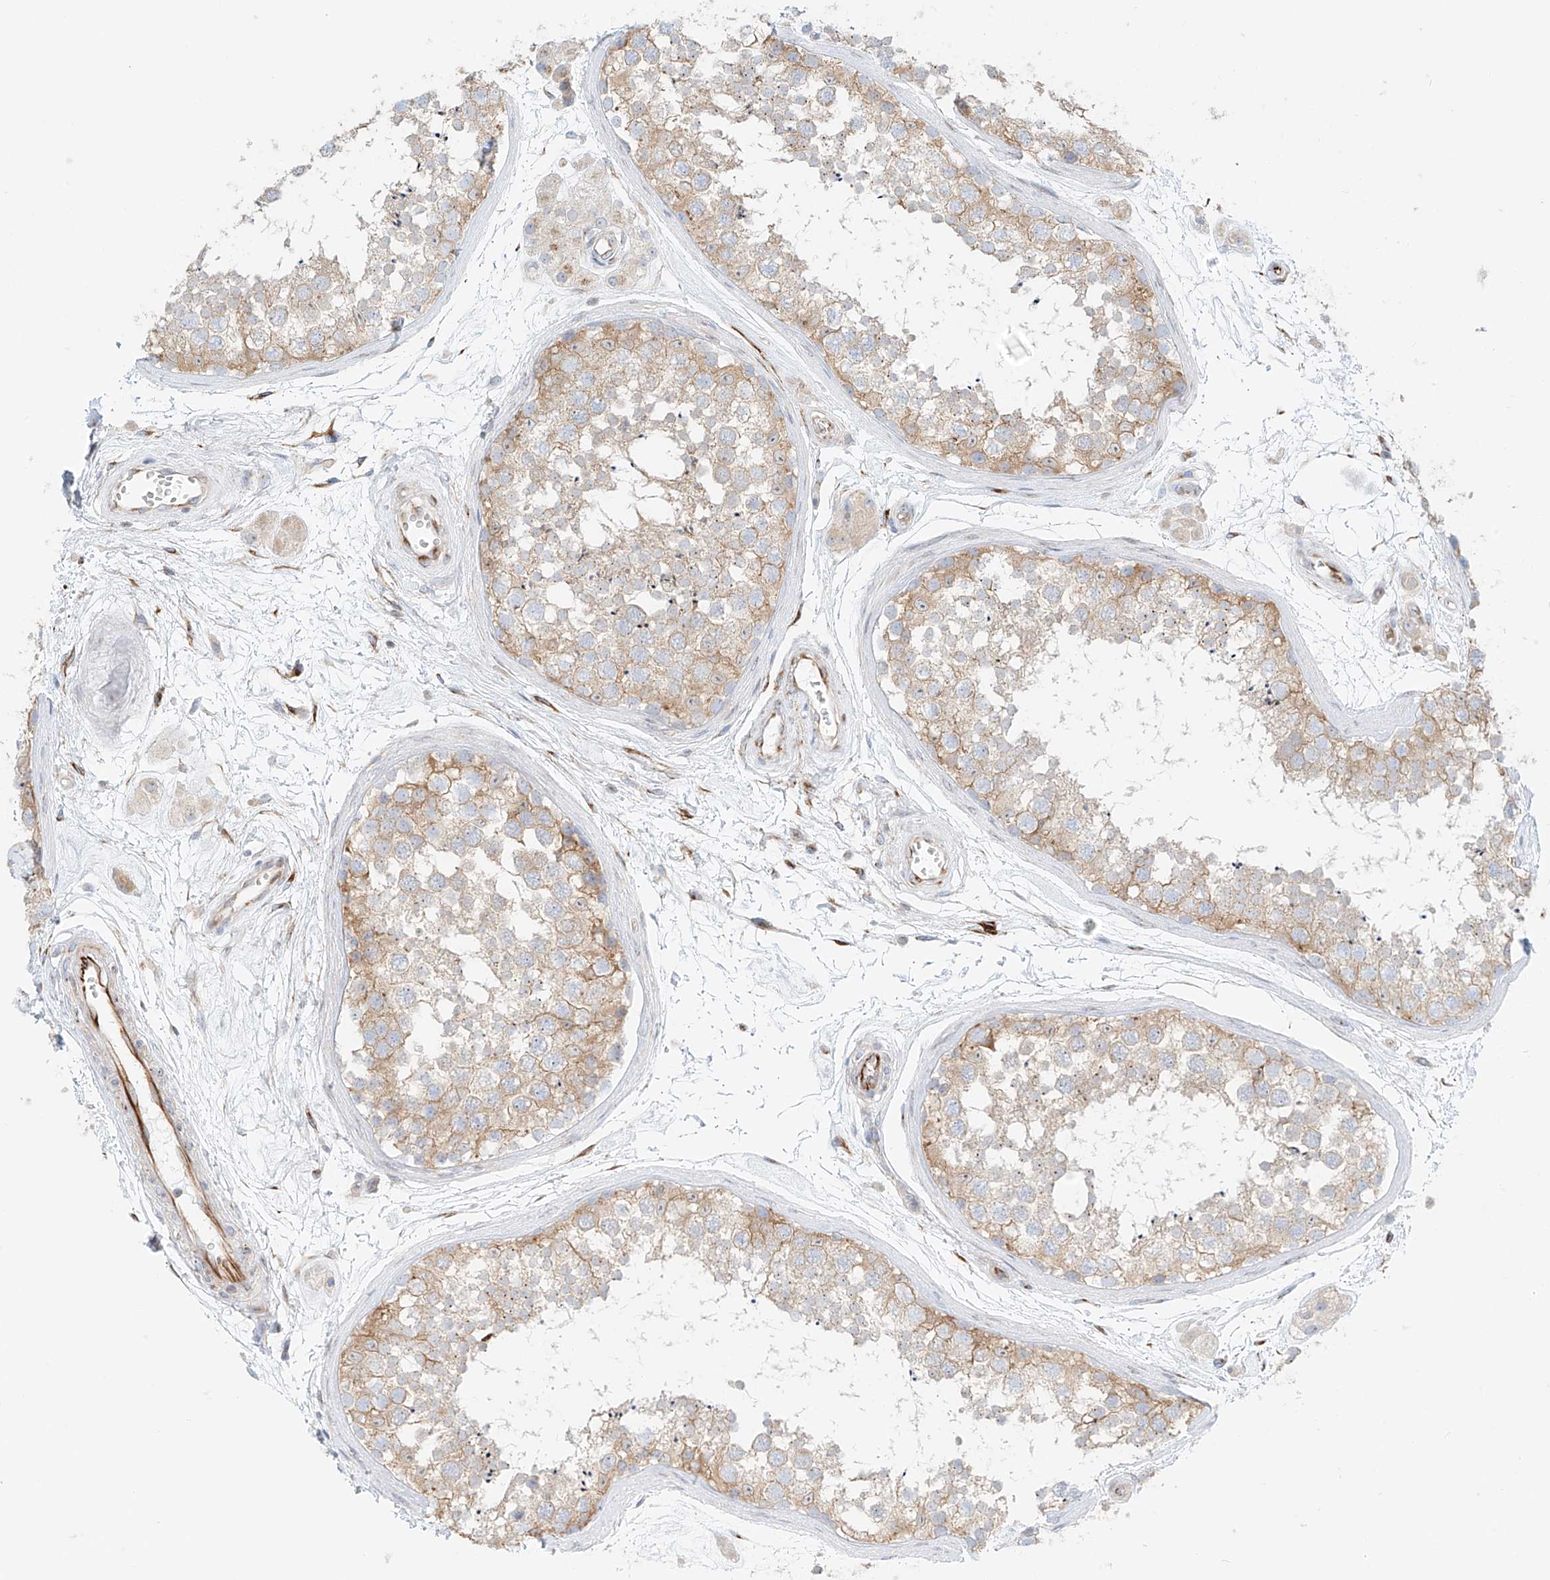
{"staining": {"intensity": "weak", "quantity": "25%-75%", "location": "cytoplasmic/membranous"}, "tissue": "testis", "cell_type": "Cells in seminiferous ducts", "image_type": "normal", "snomed": [{"axis": "morphology", "description": "Normal tissue, NOS"}, {"axis": "topography", "description": "Testis"}], "caption": "Weak cytoplasmic/membranous expression is present in approximately 25%-75% of cells in seminiferous ducts in benign testis.", "gene": "EIPR1", "patient": {"sex": "male", "age": 56}}